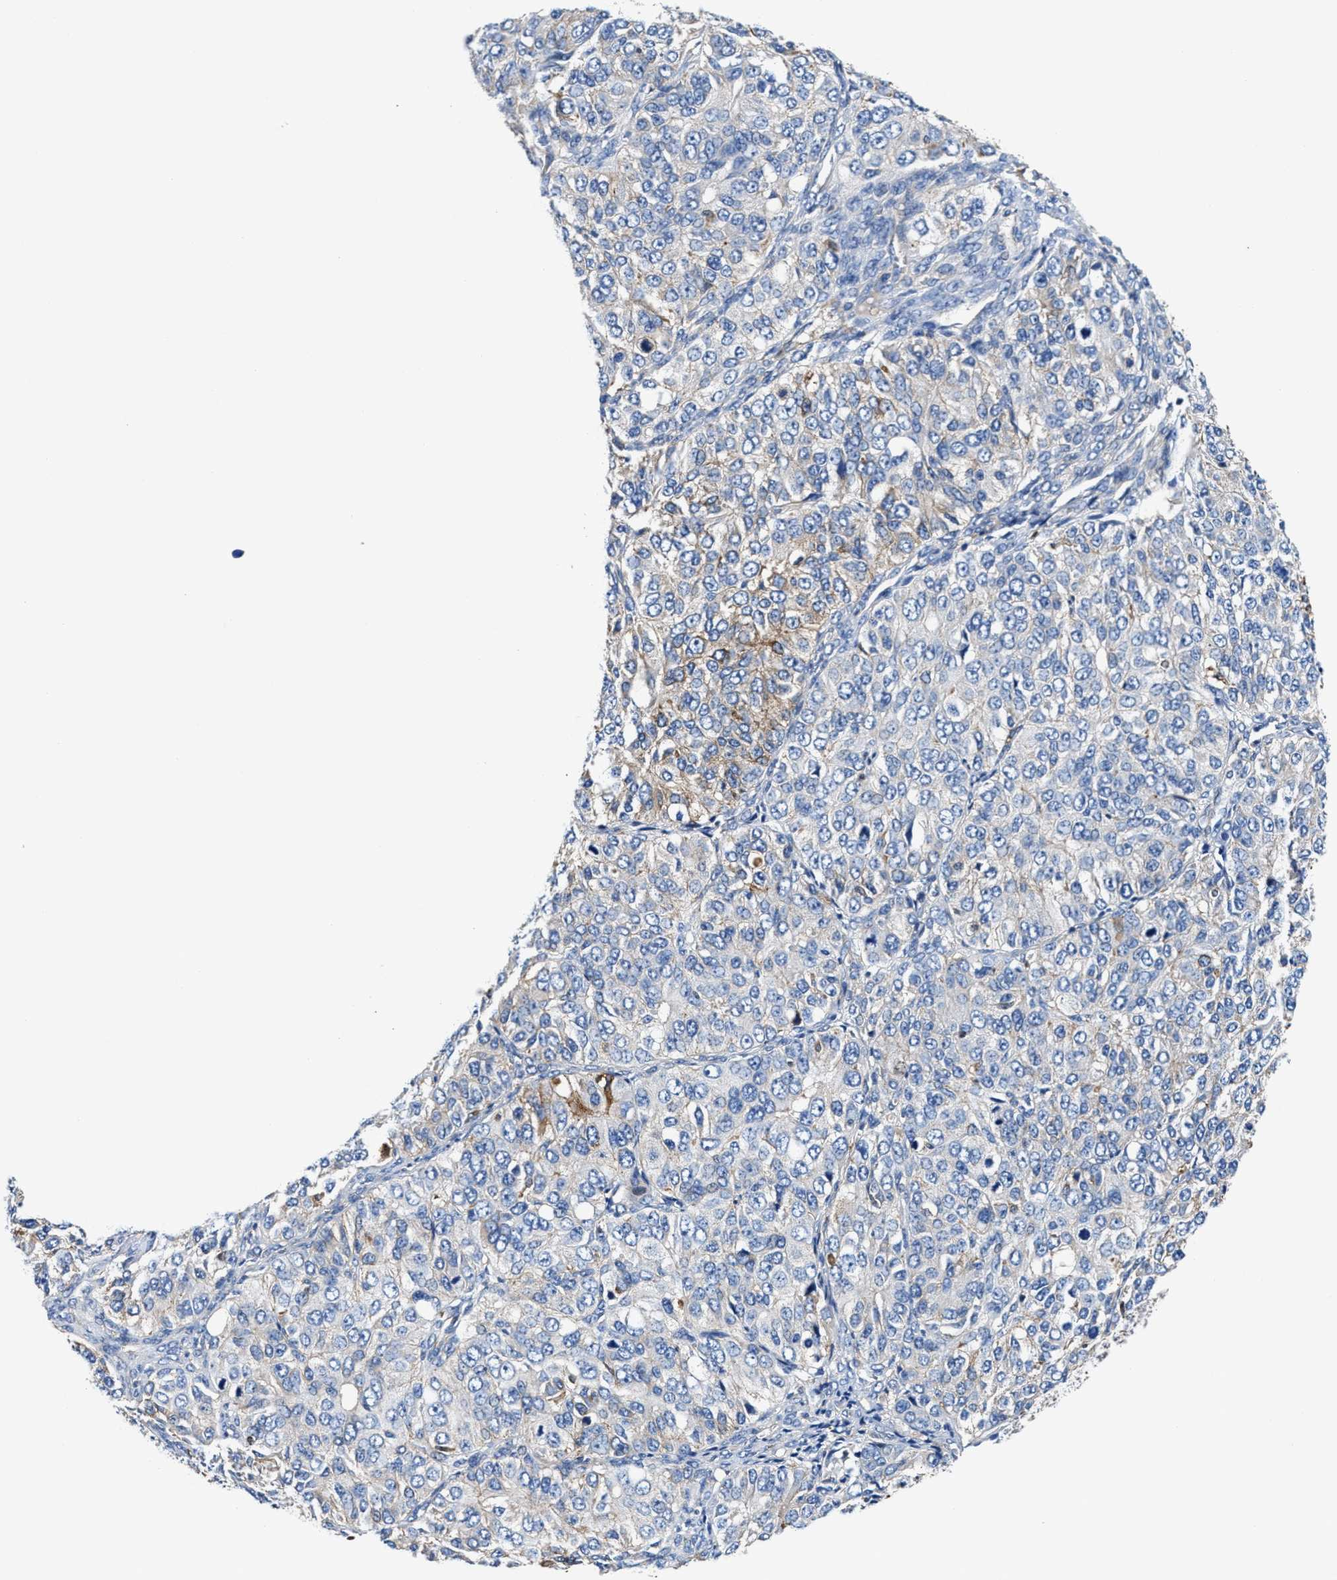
{"staining": {"intensity": "weak", "quantity": "<25%", "location": "cytoplasmic/membranous"}, "tissue": "ovarian cancer", "cell_type": "Tumor cells", "image_type": "cancer", "snomed": [{"axis": "morphology", "description": "Carcinoma, endometroid"}, {"axis": "topography", "description": "Ovary"}], "caption": "Immunohistochemistry photomicrograph of neoplastic tissue: human ovarian cancer (endometroid carcinoma) stained with DAB demonstrates no significant protein positivity in tumor cells.", "gene": "PPP1R9B", "patient": {"sex": "female", "age": 51}}